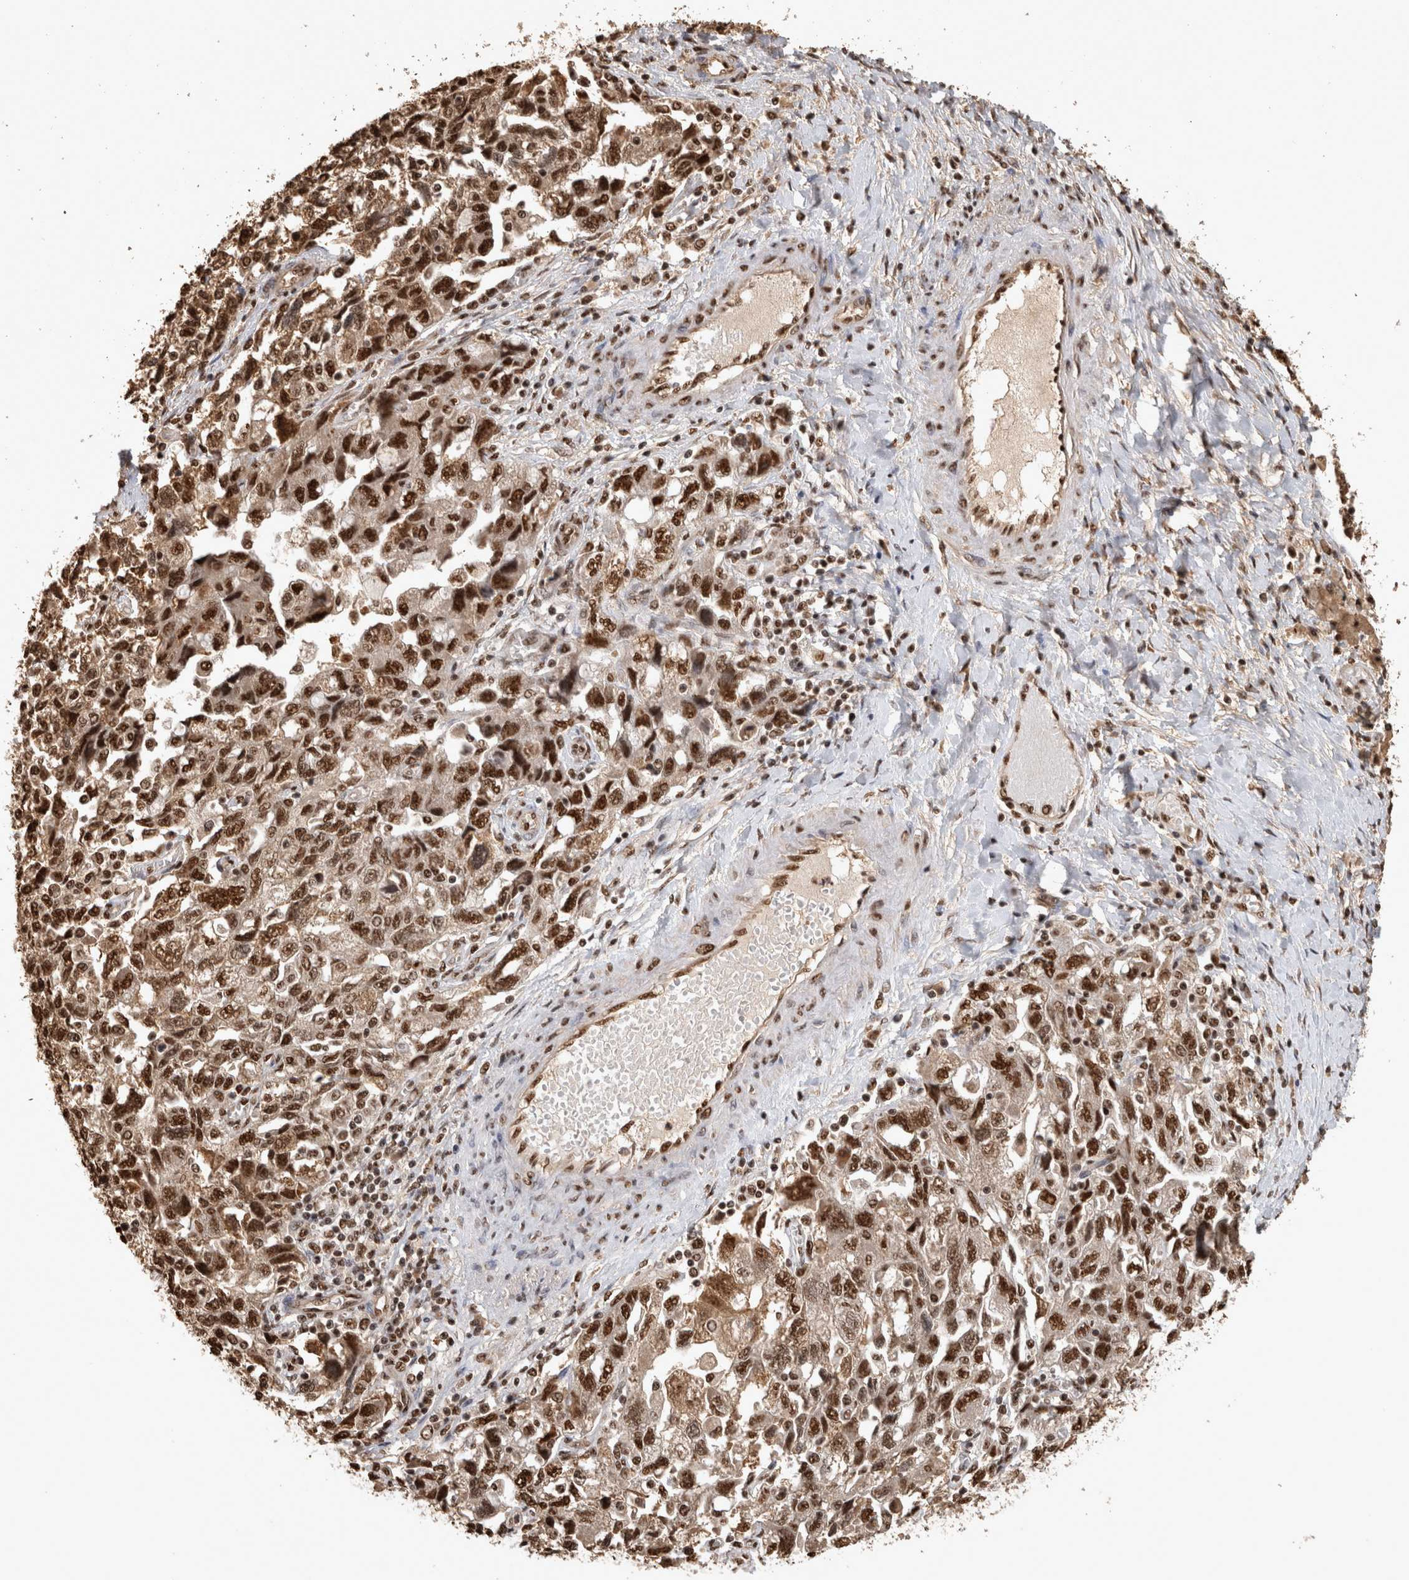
{"staining": {"intensity": "strong", "quantity": ">75%", "location": "nuclear"}, "tissue": "ovarian cancer", "cell_type": "Tumor cells", "image_type": "cancer", "snomed": [{"axis": "morphology", "description": "Carcinoma, NOS"}, {"axis": "morphology", "description": "Cystadenocarcinoma, serous, NOS"}, {"axis": "topography", "description": "Ovary"}], "caption": "Serous cystadenocarcinoma (ovarian) stained for a protein shows strong nuclear positivity in tumor cells. Nuclei are stained in blue.", "gene": "RAD50", "patient": {"sex": "female", "age": 69}}